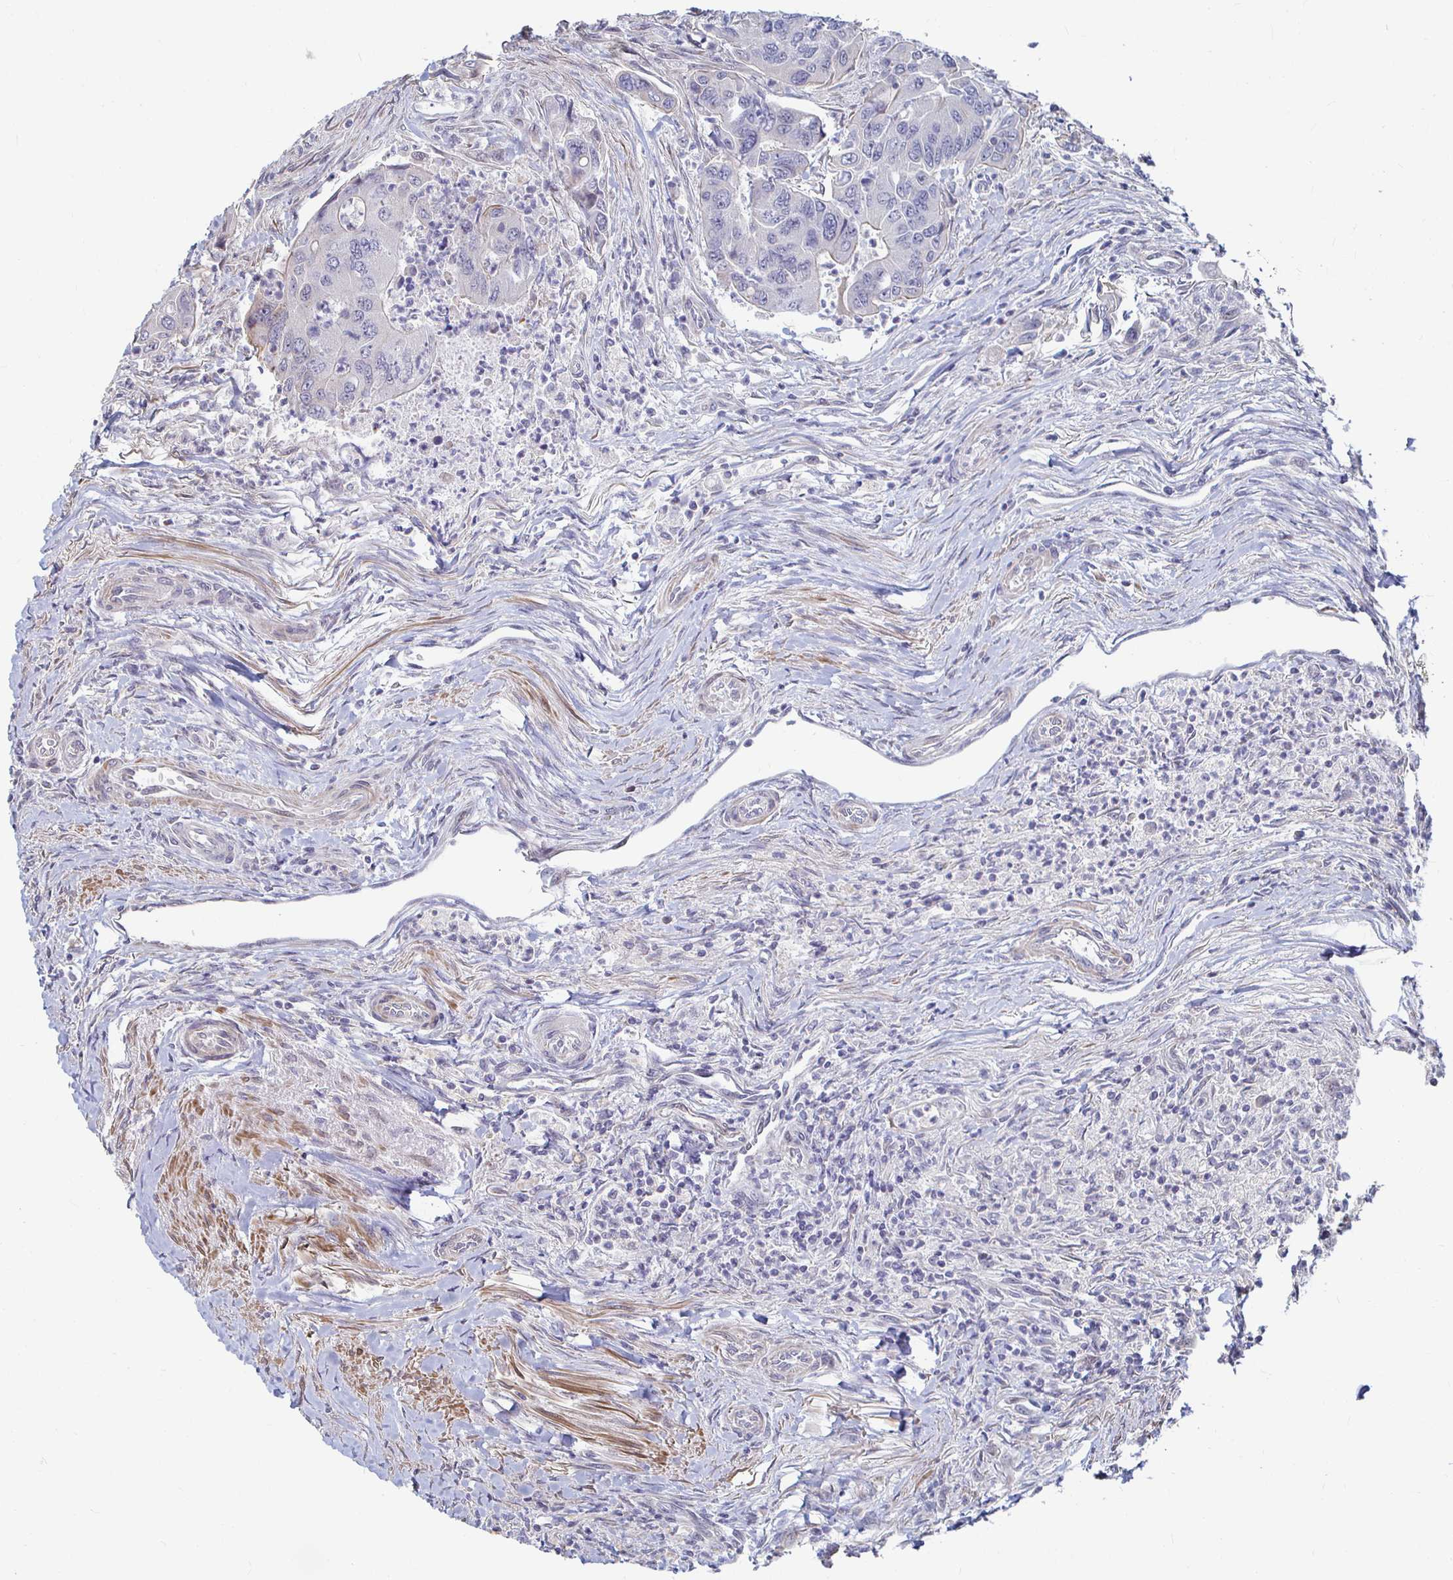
{"staining": {"intensity": "negative", "quantity": "none", "location": "none"}, "tissue": "colorectal cancer", "cell_type": "Tumor cells", "image_type": "cancer", "snomed": [{"axis": "morphology", "description": "Adenocarcinoma, NOS"}, {"axis": "topography", "description": "Colon"}], "caption": "A high-resolution photomicrograph shows immunohistochemistry staining of colorectal cancer (adenocarcinoma), which reveals no significant expression in tumor cells.", "gene": "CAPN11", "patient": {"sex": "female", "age": 67}}